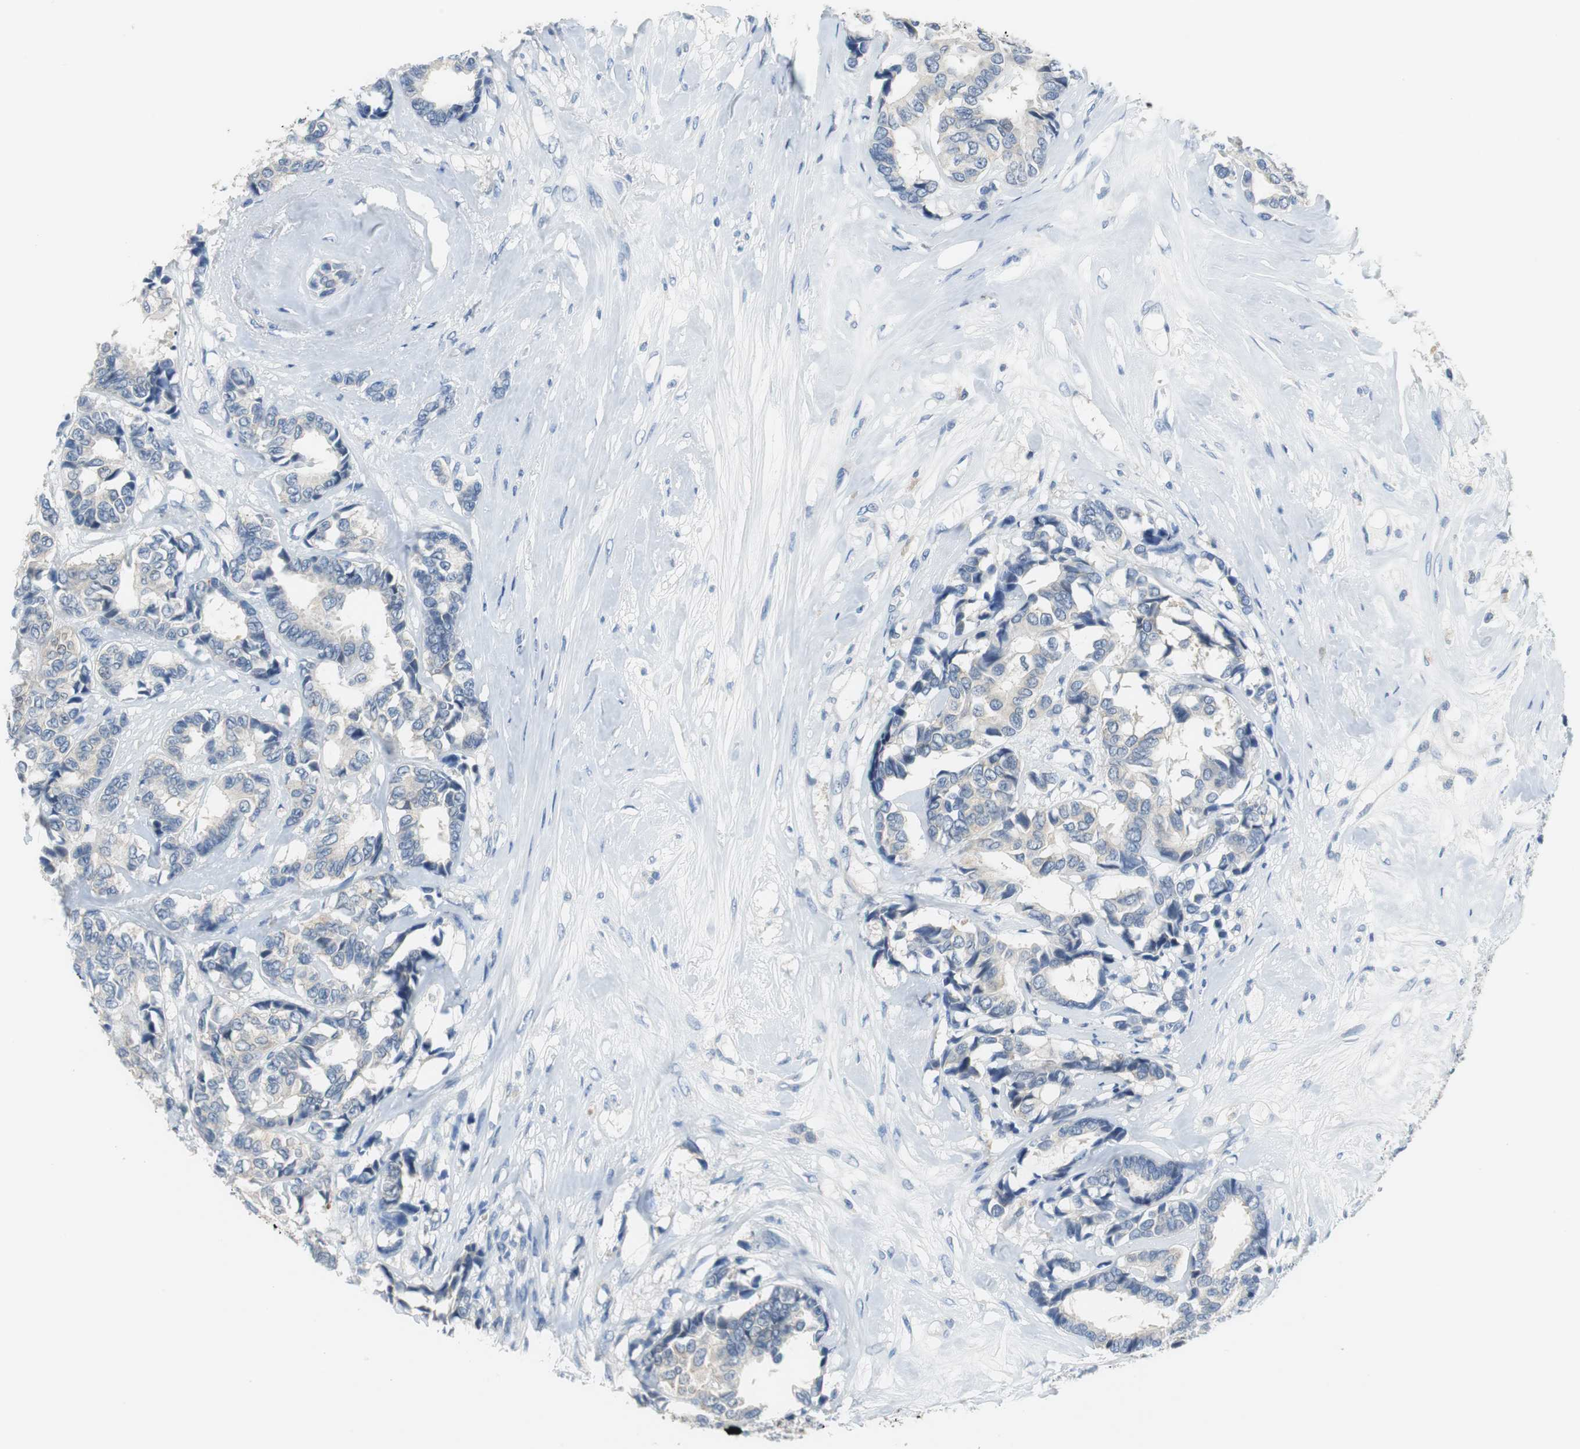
{"staining": {"intensity": "negative", "quantity": "none", "location": "none"}, "tissue": "breast cancer", "cell_type": "Tumor cells", "image_type": "cancer", "snomed": [{"axis": "morphology", "description": "Duct carcinoma"}, {"axis": "topography", "description": "Breast"}], "caption": "Tumor cells show no significant positivity in breast cancer.", "gene": "GLCCI1", "patient": {"sex": "female", "age": 87}}